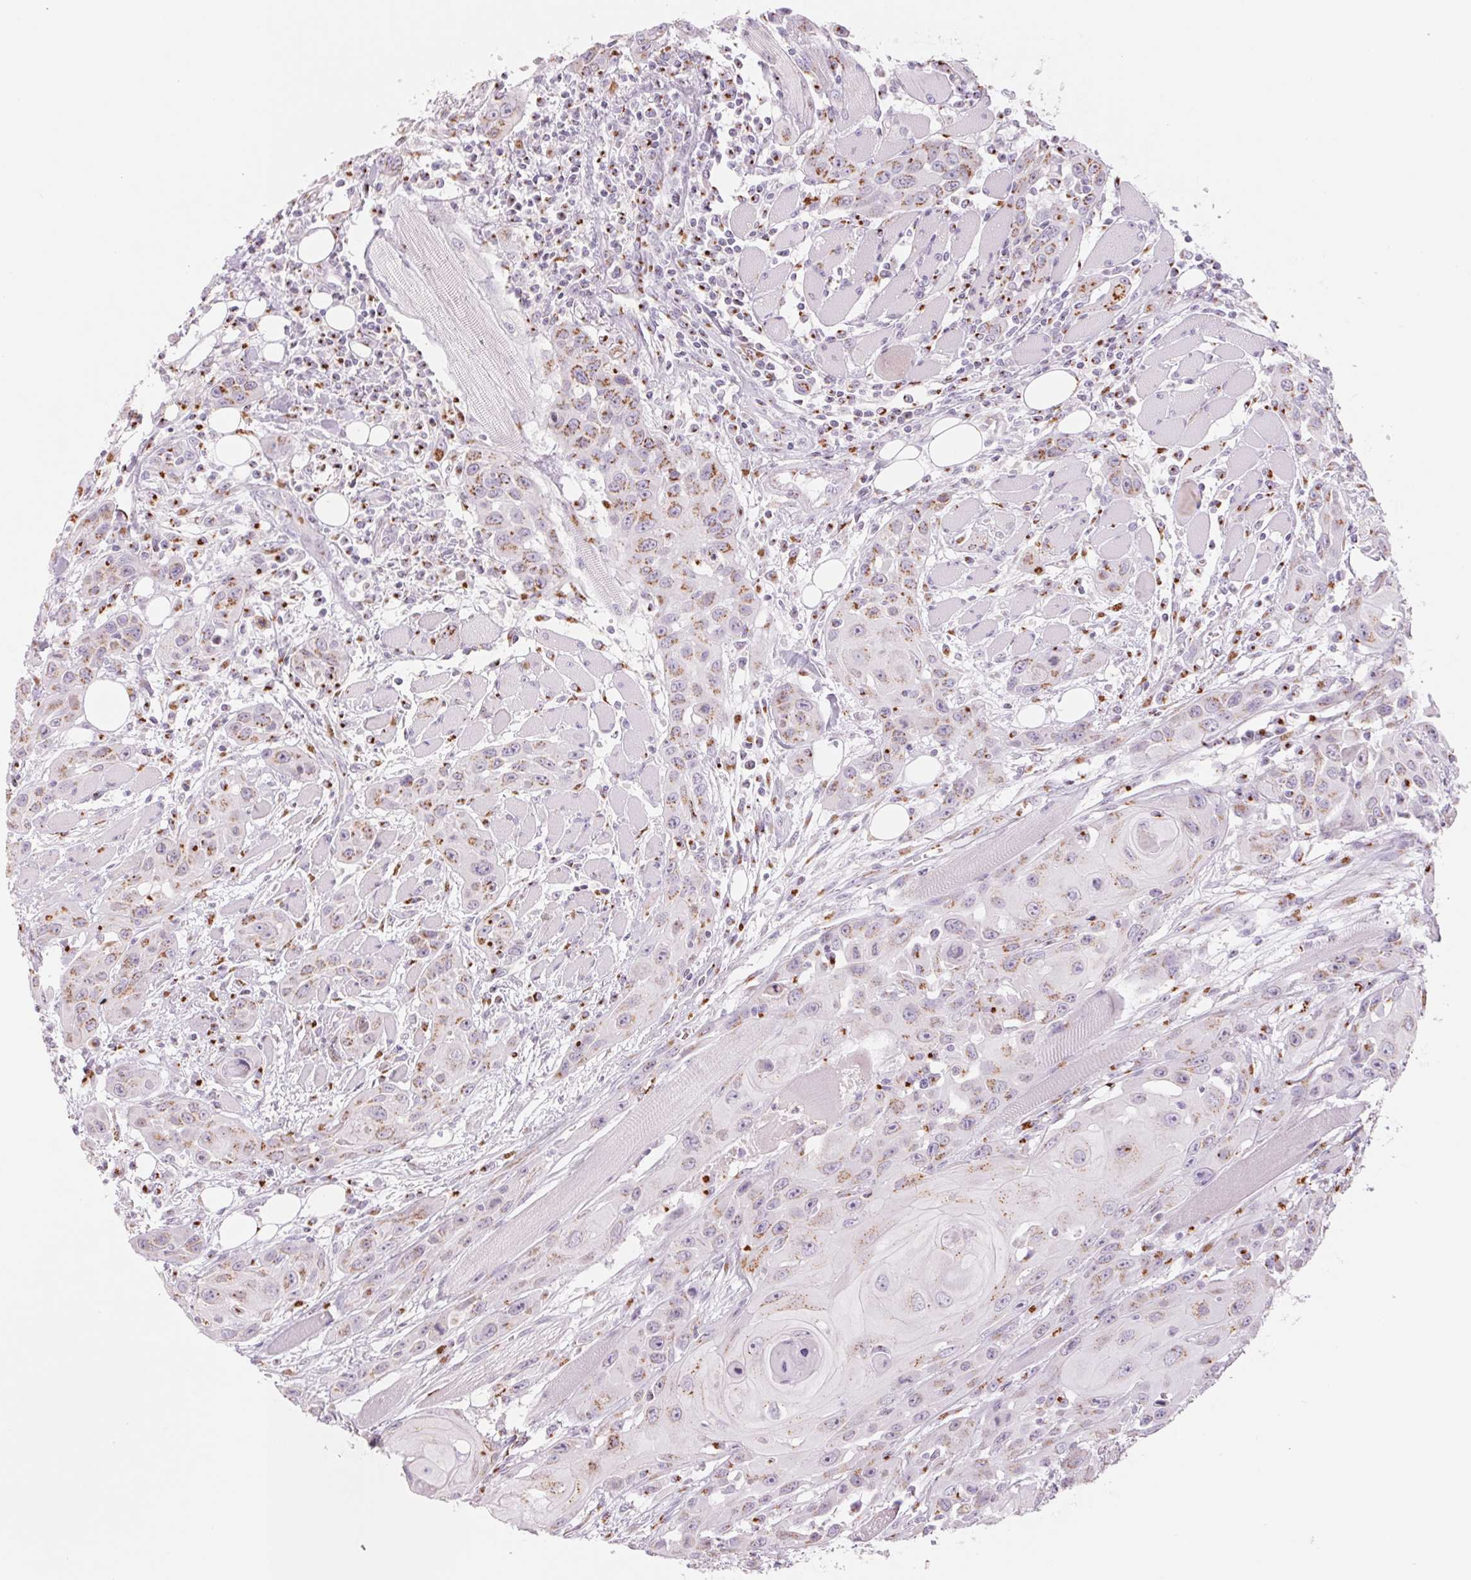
{"staining": {"intensity": "moderate", "quantity": "25%-75%", "location": "cytoplasmic/membranous"}, "tissue": "head and neck cancer", "cell_type": "Tumor cells", "image_type": "cancer", "snomed": [{"axis": "morphology", "description": "Squamous cell carcinoma, NOS"}, {"axis": "topography", "description": "Head-Neck"}], "caption": "Tumor cells exhibit medium levels of moderate cytoplasmic/membranous expression in approximately 25%-75% of cells in head and neck cancer.", "gene": "GALNT7", "patient": {"sex": "female", "age": 80}}